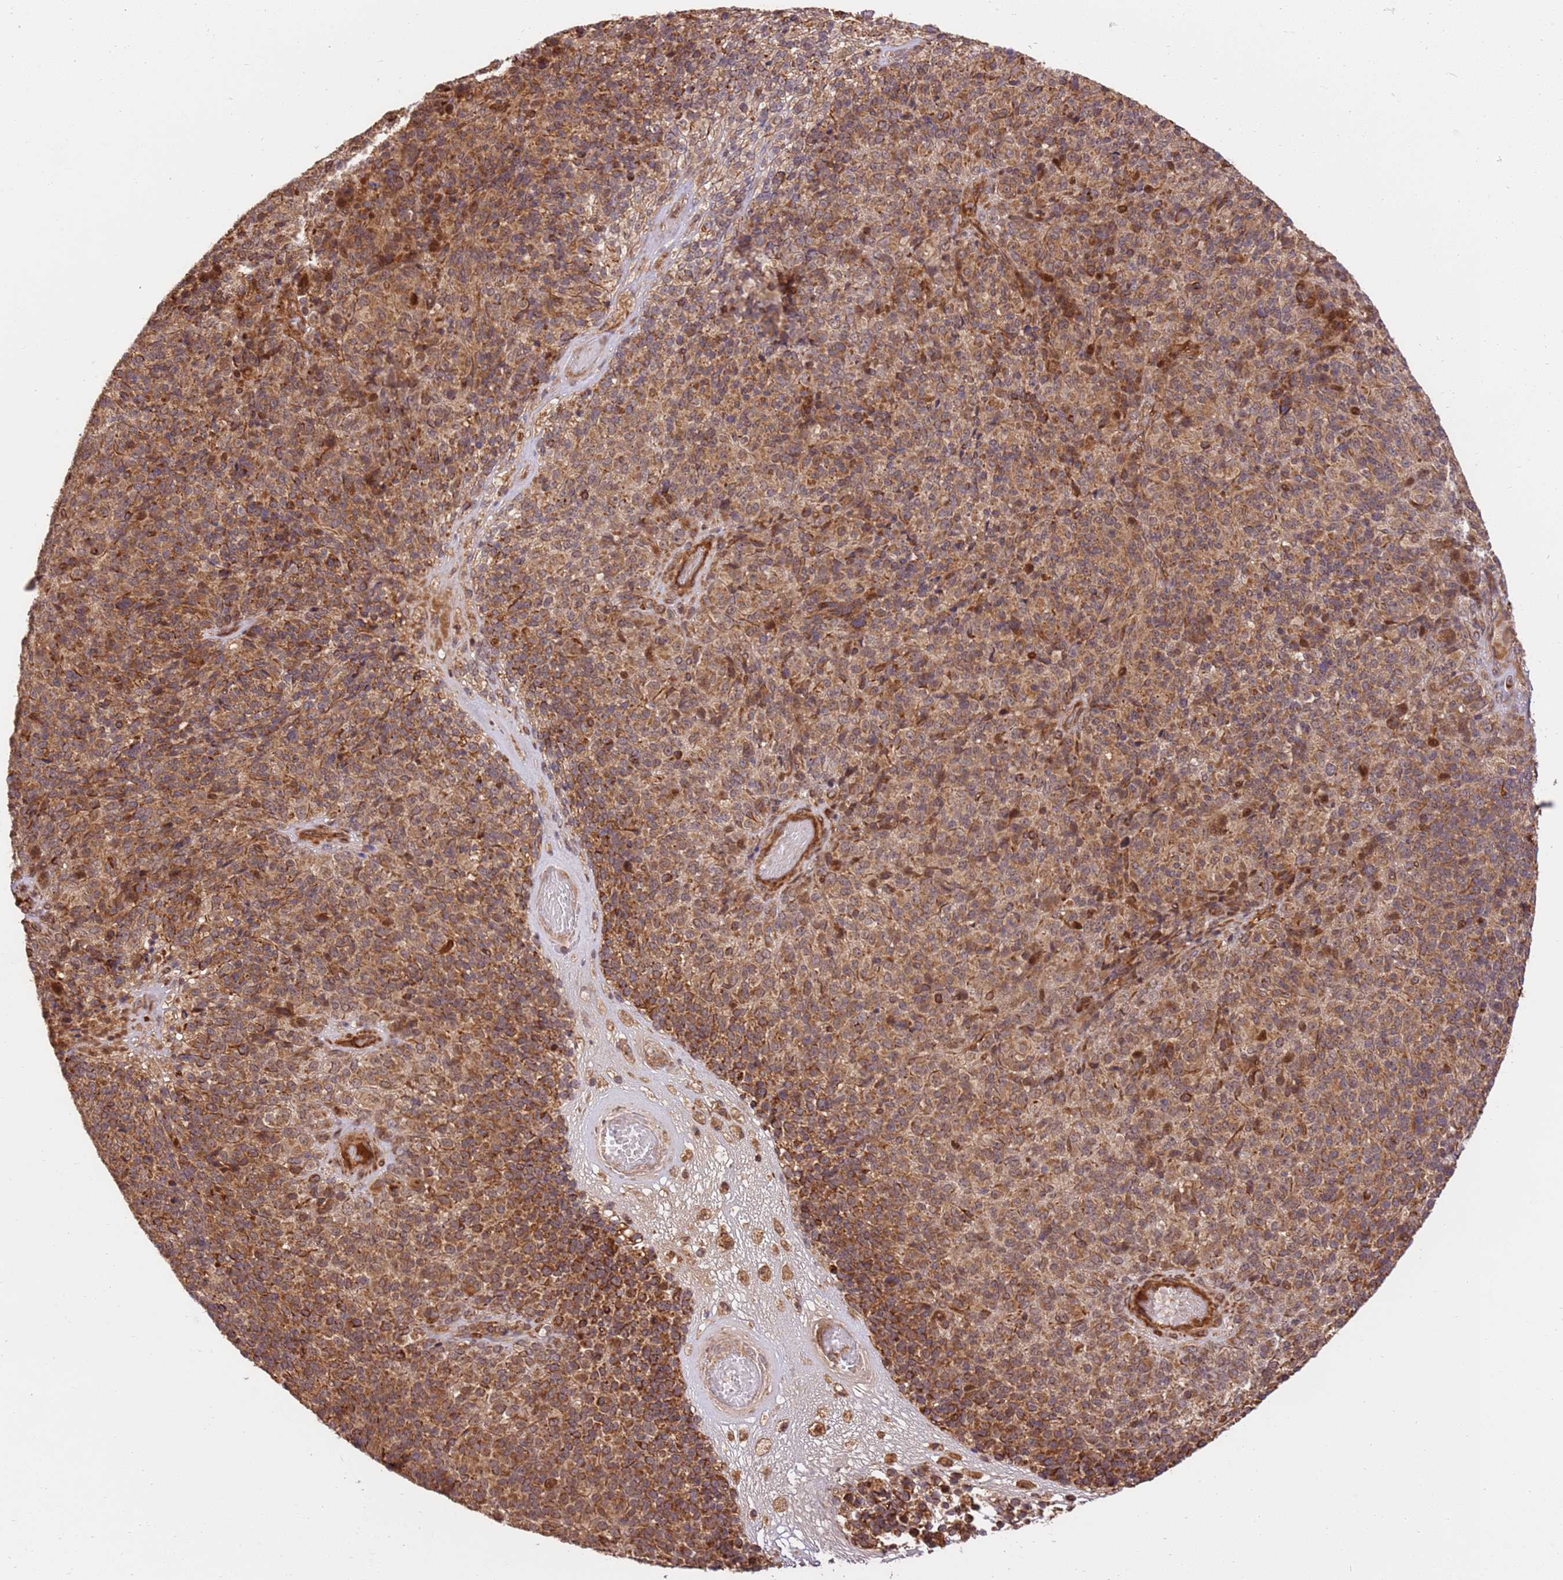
{"staining": {"intensity": "moderate", "quantity": ">75%", "location": "cytoplasmic/membranous"}, "tissue": "melanoma", "cell_type": "Tumor cells", "image_type": "cancer", "snomed": [{"axis": "morphology", "description": "Malignant melanoma, Metastatic site"}, {"axis": "topography", "description": "Brain"}], "caption": "Brown immunohistochemical staining in malignant melanoma (metastatic site) demonstrates moderate cytoplasmic/membranous expression in about >75% of tumor cells.", "gene": "KATNAL2", "patient": {"sex": "female", "age": 56}}